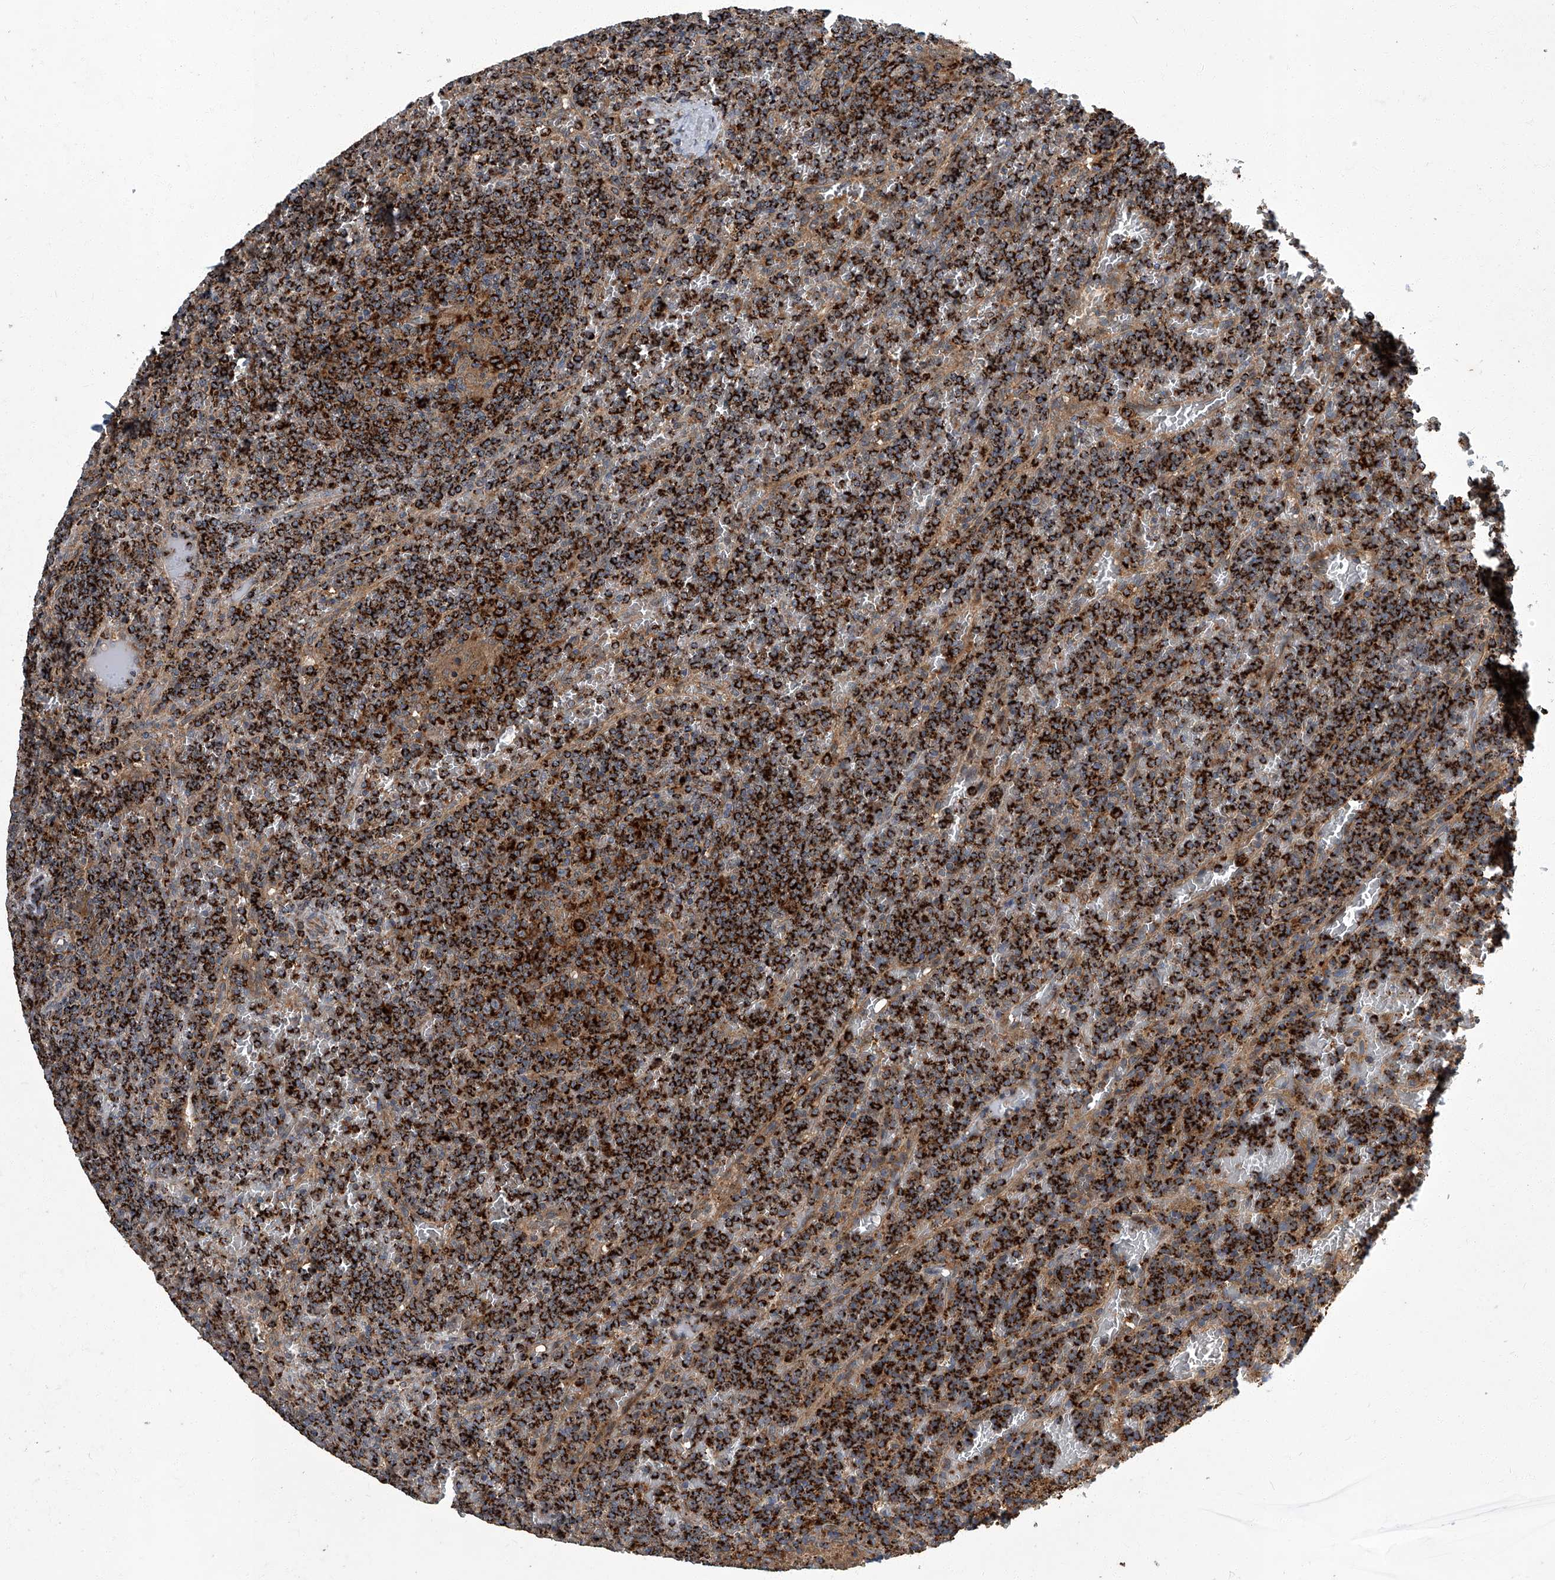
{"staining": {"intensity": "strong", "quantity": ">75%", "location": "cytoplasmic/membranous"}, "tissue": "lymphoma", "cell_type": "Tumor cells", "image_type": "cancer", "snomed": [{"axis": "morphology", "description": "Malignant lymphoma, non-Hodgkin's type, Low grade"}, {"axis": "topography", "description": "Spleen"}], "caption": "Low-grade malignant lymphoma, non-Hodgkin's type tissue shows strong cytoplasmic/membranous positivity in about >75% of tumor cells, visualized by immunohistochemistry.", "gene": "TNFRSF13B", "patient": {"sex": "female", "age": 19}}